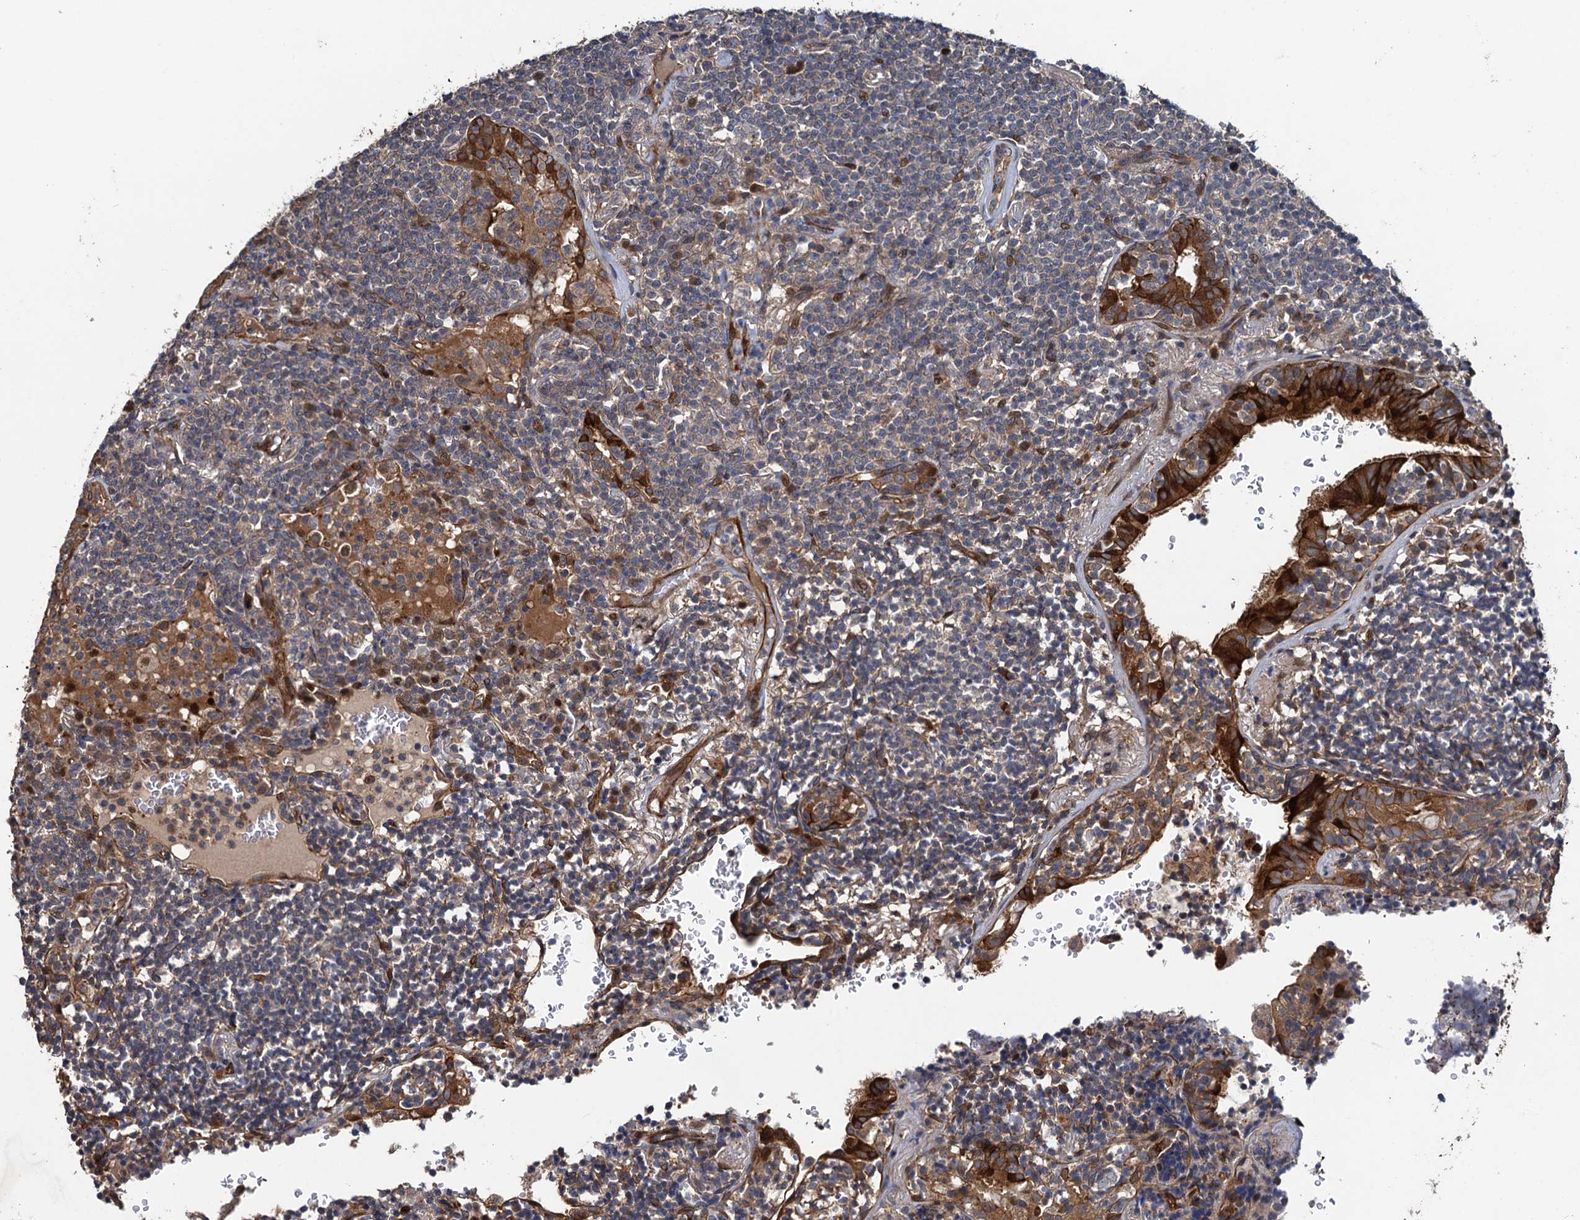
{"staining": {"intensity": "weak", "quantity": "25%-75%", "location": "cytoplasmic/membranous"}, "tissue": "lymphoma", "cell_type": "Tumor cells", "image_type": "cancer", "snomed": [{"axis": "morphology", "description": "Malignant lymphoma, non-Hodgkin's type, Low grade"}, {"axis": "topography", "description": "Lung"}], "caption": "A brown stain labels weak cytoplasmic/membranous staining of a protein in human lymphoma tumor cells.", "gene": "RHOBTB1", "patient": {"sex": "female", "age": 71}}